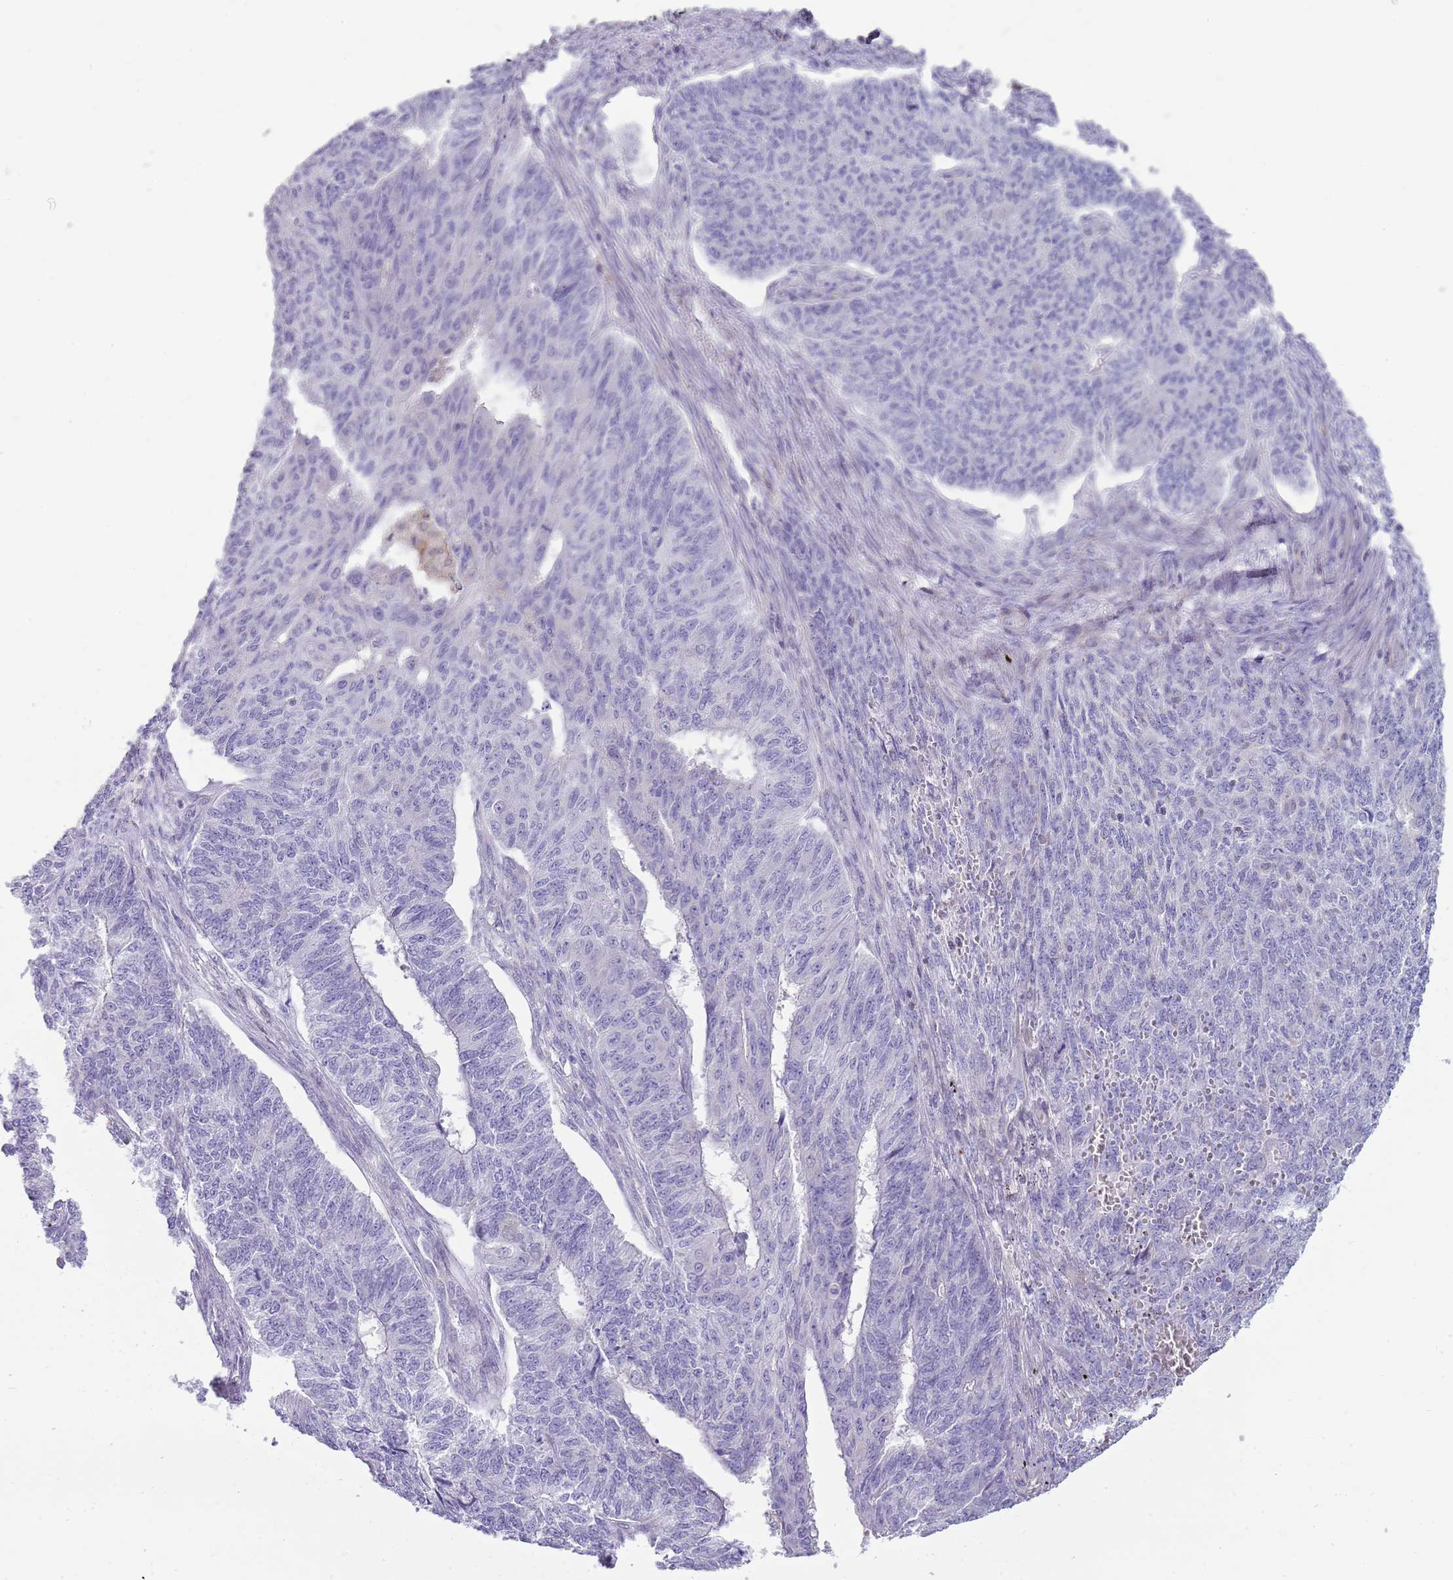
{"staining": {"intensity": "negative", "quantity": "none", "location": "none"}, "tissue": "endometrial cancer", "cell_type": "Tumor cells", "image_type": "cancer", "snomed": [{"axis": "morphology", "description": "Adenocarcinoma, NOS"}, {"axis": "topography", "description": "Endometrium"}], "caption": "Immunohistochemistry (IHC) histopathology image of human adenocarcinoma (endometrial) stained for a protein (brown), which shows no expression in tumor cells.", "gene": "DIPK1C", "patient": {"sex": "female", "age": 32}}